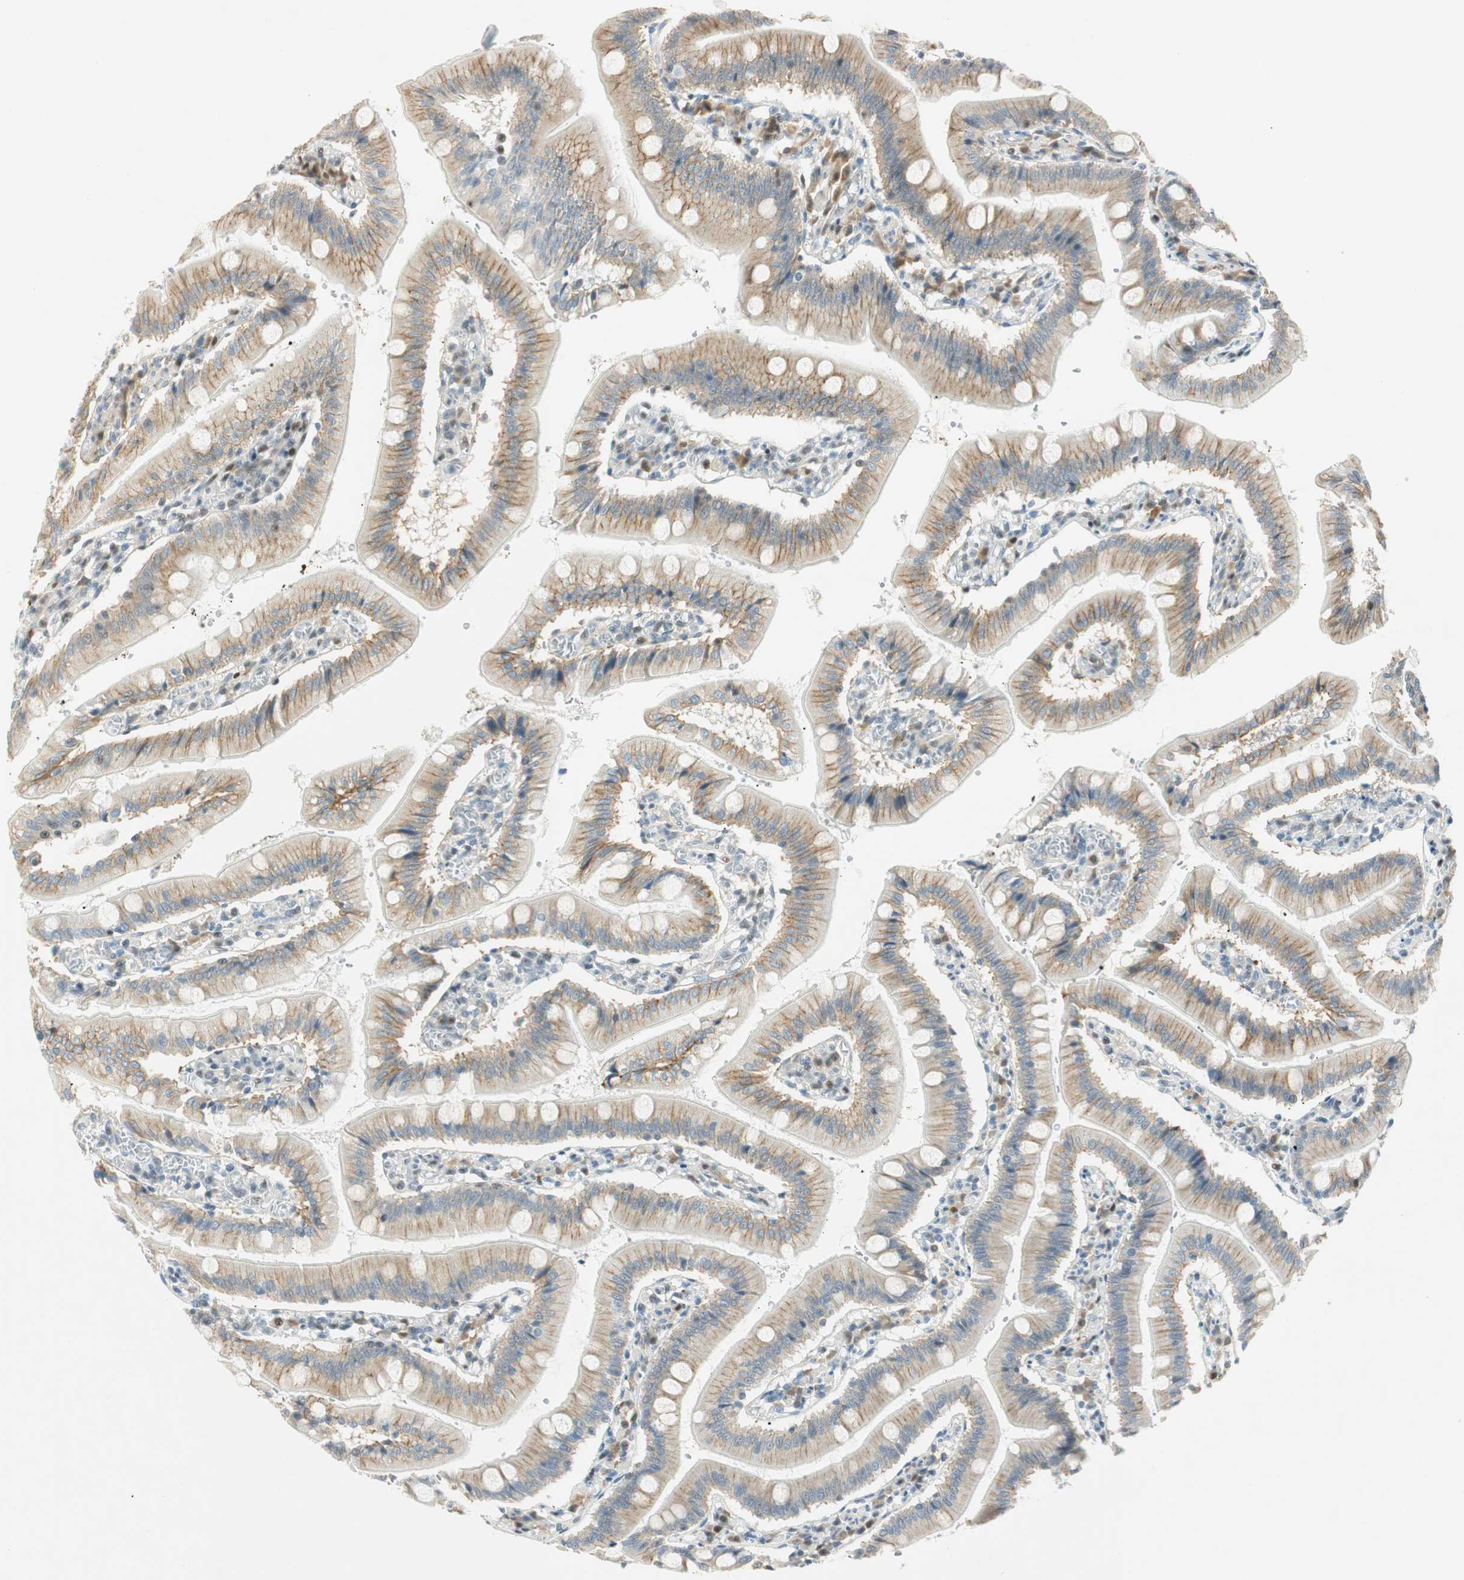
{"staining": {"intensity": "moderate", "quantity": "25%-75%", "location": "cytoplasmic/membranous"}, "tissue": "small intestine", "cell_type": "Glandular cells", "image_type": "normal", "snomed": [{"axis": "morphology", "description": "Normal tissue, NOS"}, {"axis": "topography", "description": "Small intestine"}], "caption": "Normal small intestine was stained to show a protein in brown. There is medium levels of moderate cytoplasmic/membranous positivity in approximately 25%-75% of glandular cells.", "gene": "MSX2", "patient": {"sex": "male", "age": 71}}